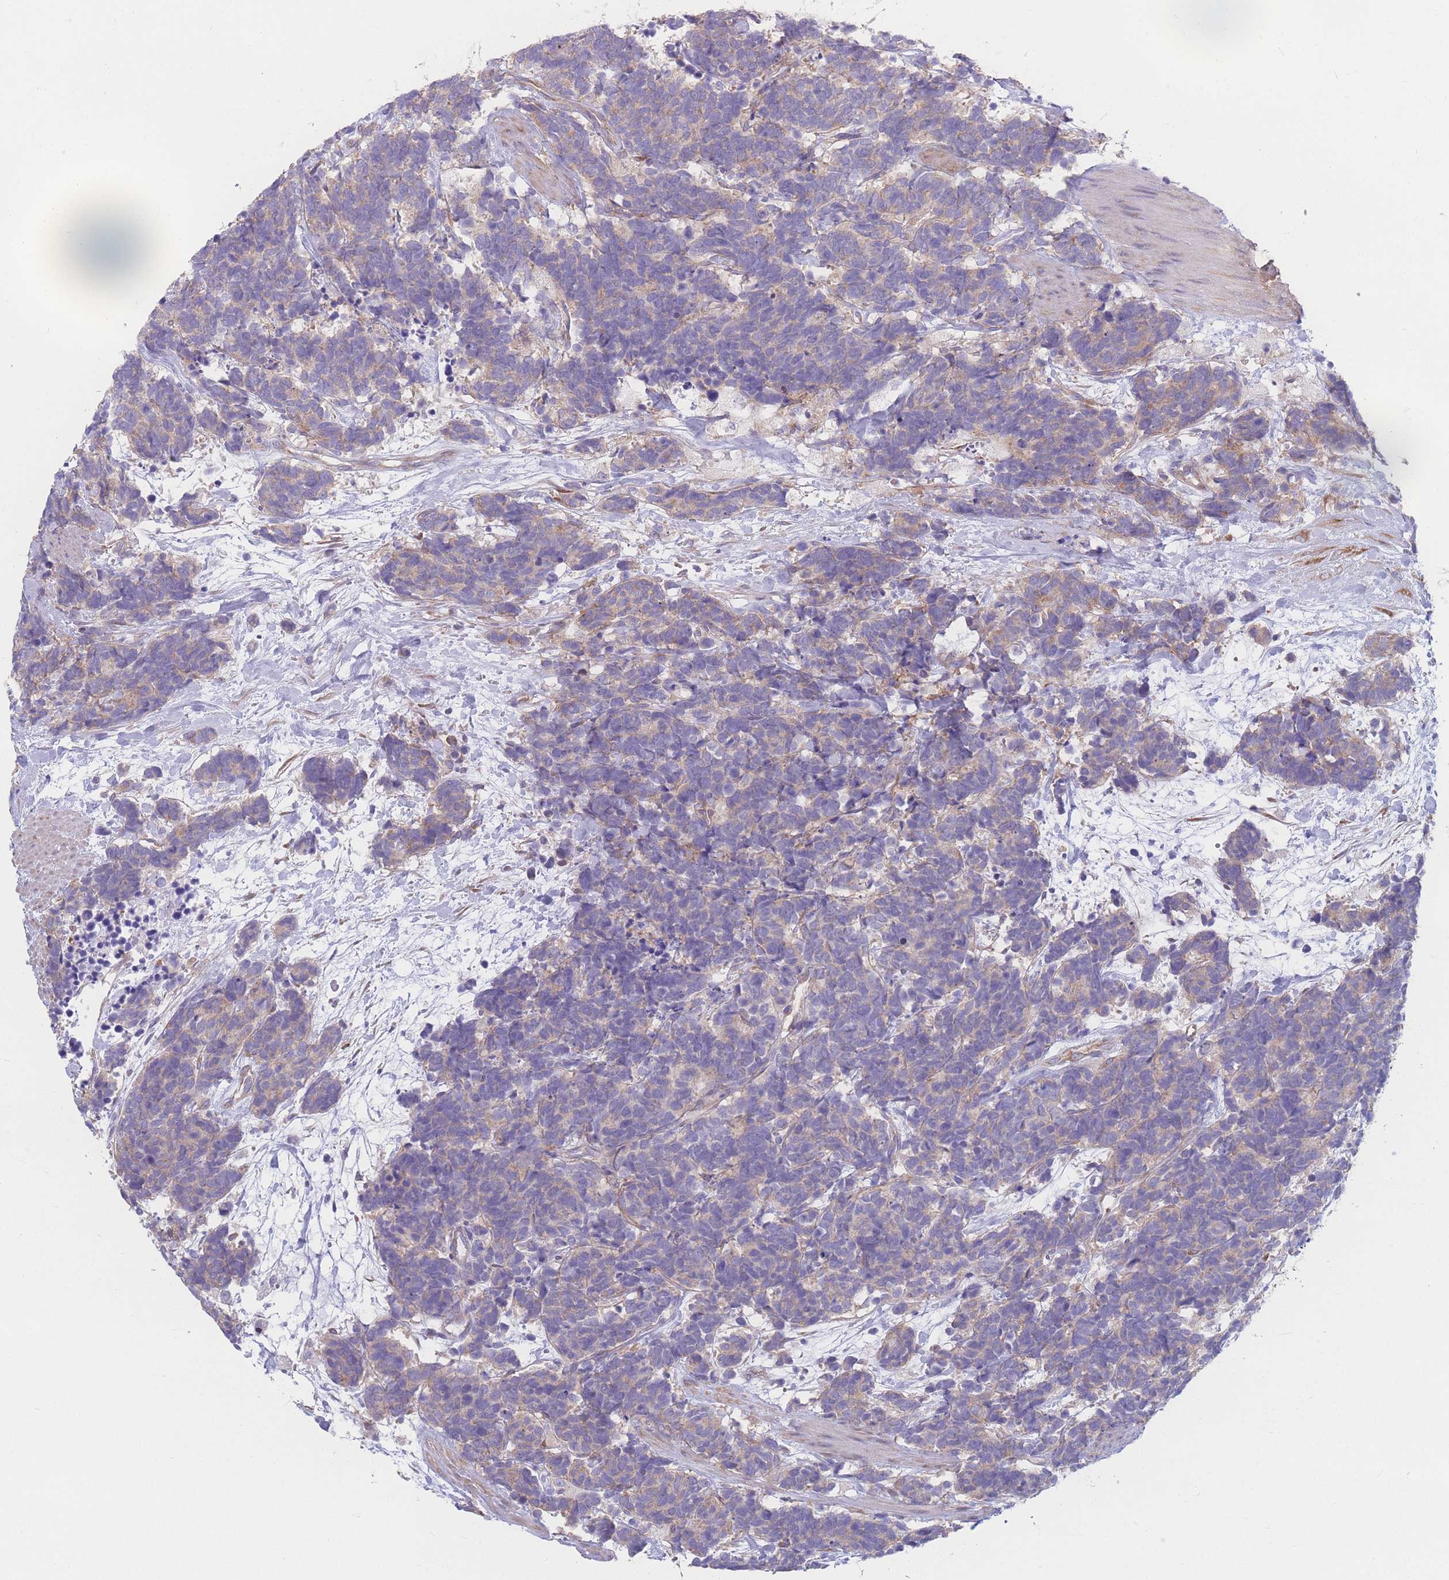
{"staining": {"intensity": "negative", "quantity": "none", "location": "none"}, "tissue": "carcinoid", "cell_type": "Tumor cells", "image_type": "cancer", "snomed": [{"axis": "morphology", "description": "Carcinoma, NOS"}, {"axis": "morphology", "description": "Carcinoid, malignant, NOS"}, {"axis": "topography", "description": "Prostate"}], "caption": "Carcinoid was stained to show a protein in brown. There is no significant staining in tumor cells.", "gene": "RPL8", "patient": {"sex": "male", "age": 57}}